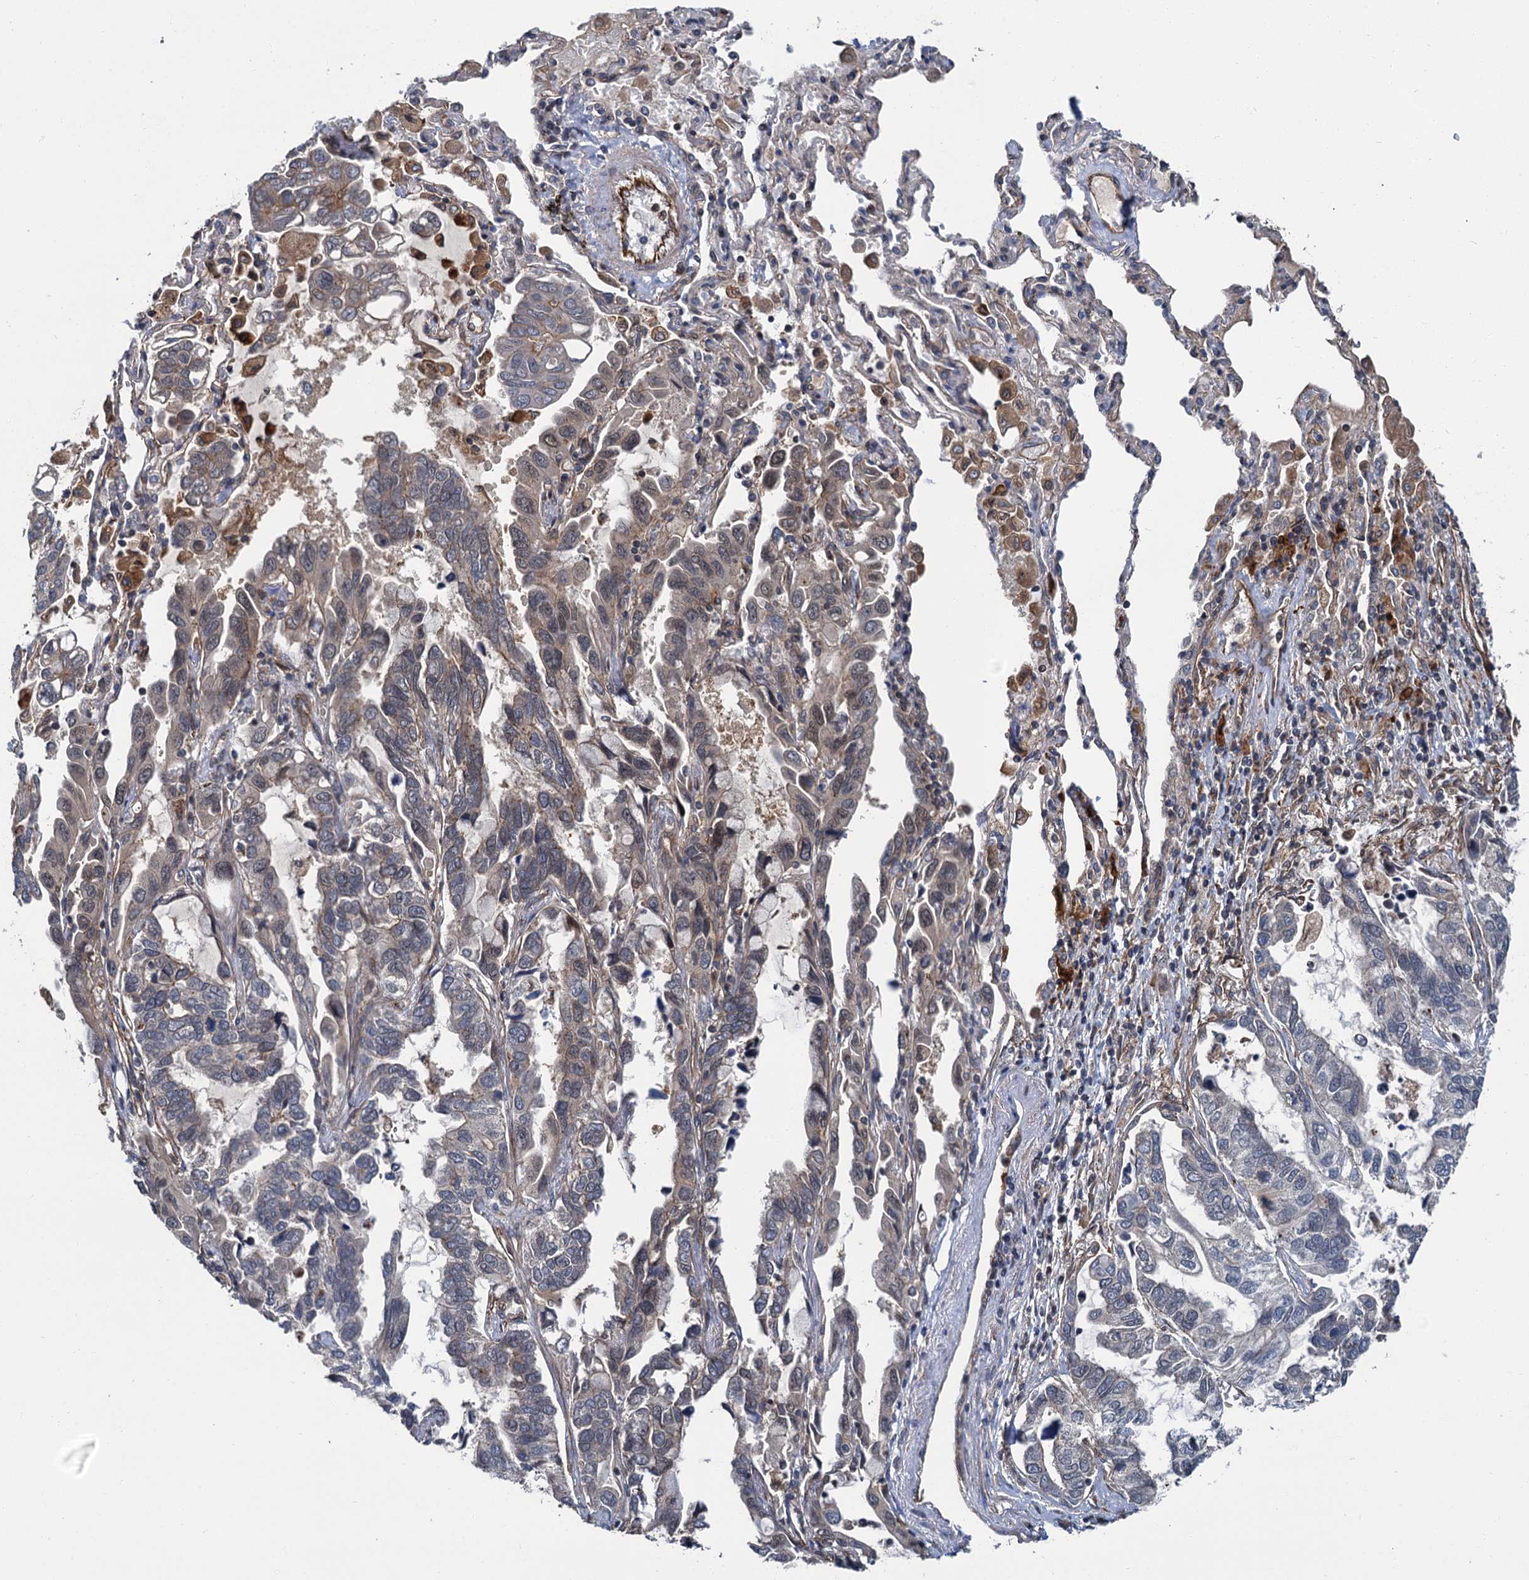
{"staining": {"intensity": "weak", "quantity": "<25%", "location": "cytoplasmic/membranous"}, "tissue": "lung cancer", "cell_type": "Tumor cells", "image_type": "cancer", "snomed": [{"axis": "morphology", "description": "Adenocarcinoma, NOS"}, {"axis": "topography", "description": "Lung"}], "caption": "Immunohistochemical staining of human lung cancer displays no significant expression in tumor cells.", "gene": "ZFYVE19", "patient": {"sex": "male", "age": 64}}